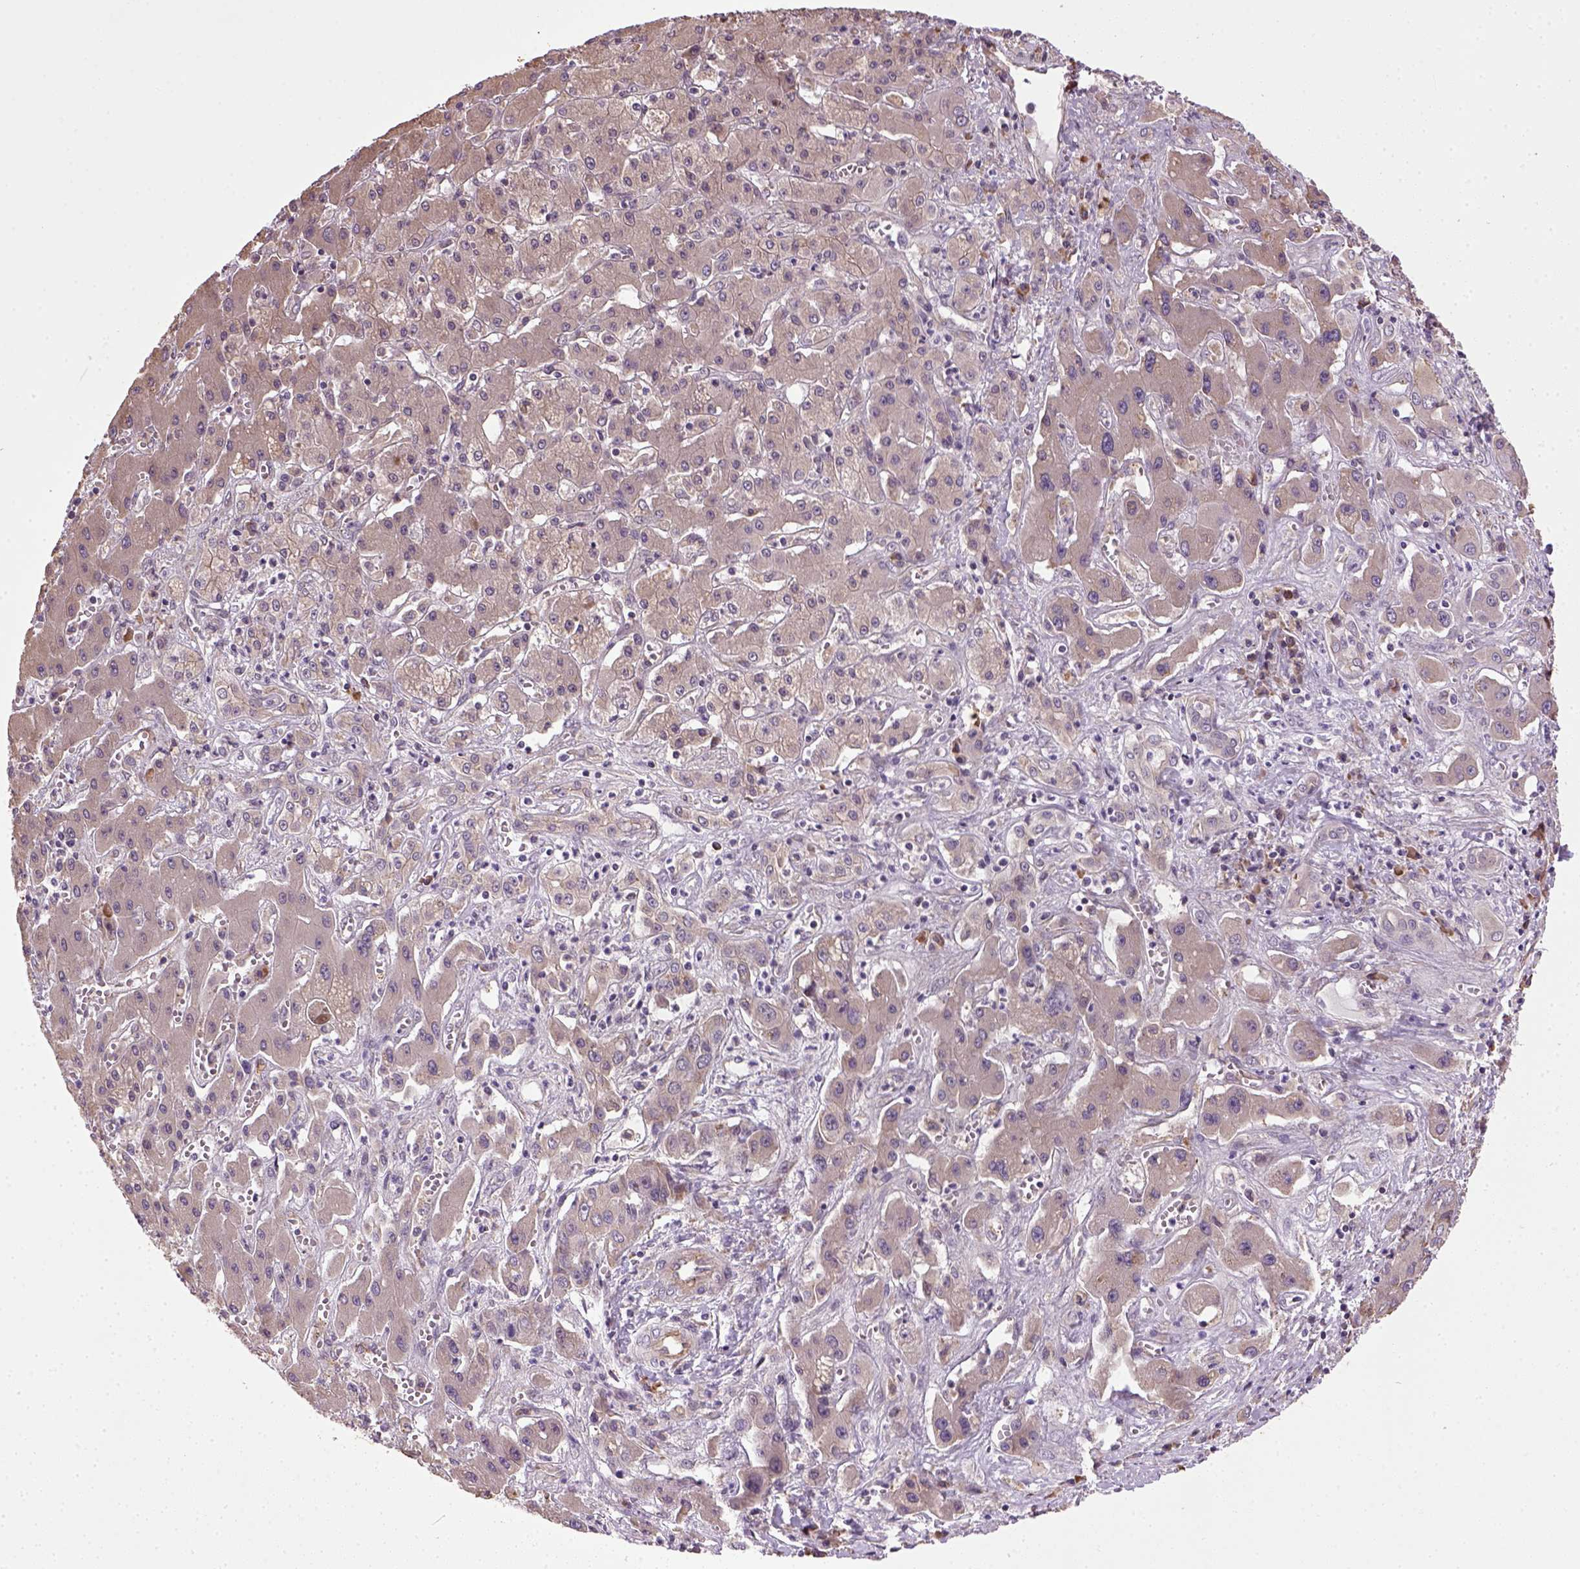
{"staining": {"intensity": "weak", "quantity": "25%-75%", "location": "cytoplasmic/membranous"}, "tissue": "liver cancer", "cell_type": "Tumor cells", "image_type": "cancer", "snomed": [{"axis": "morphology", "description": "Cholangiocarcinoma"}, {"axis": "topography", "description": "Liver"}], "caption": "Tumor cells display low levels of weak cytoplasmic/membranous expression in about 25%-75% of cells in liver cancer.", "gene": "TPRG1", "patient": {"sex": "male", "age": 67}}